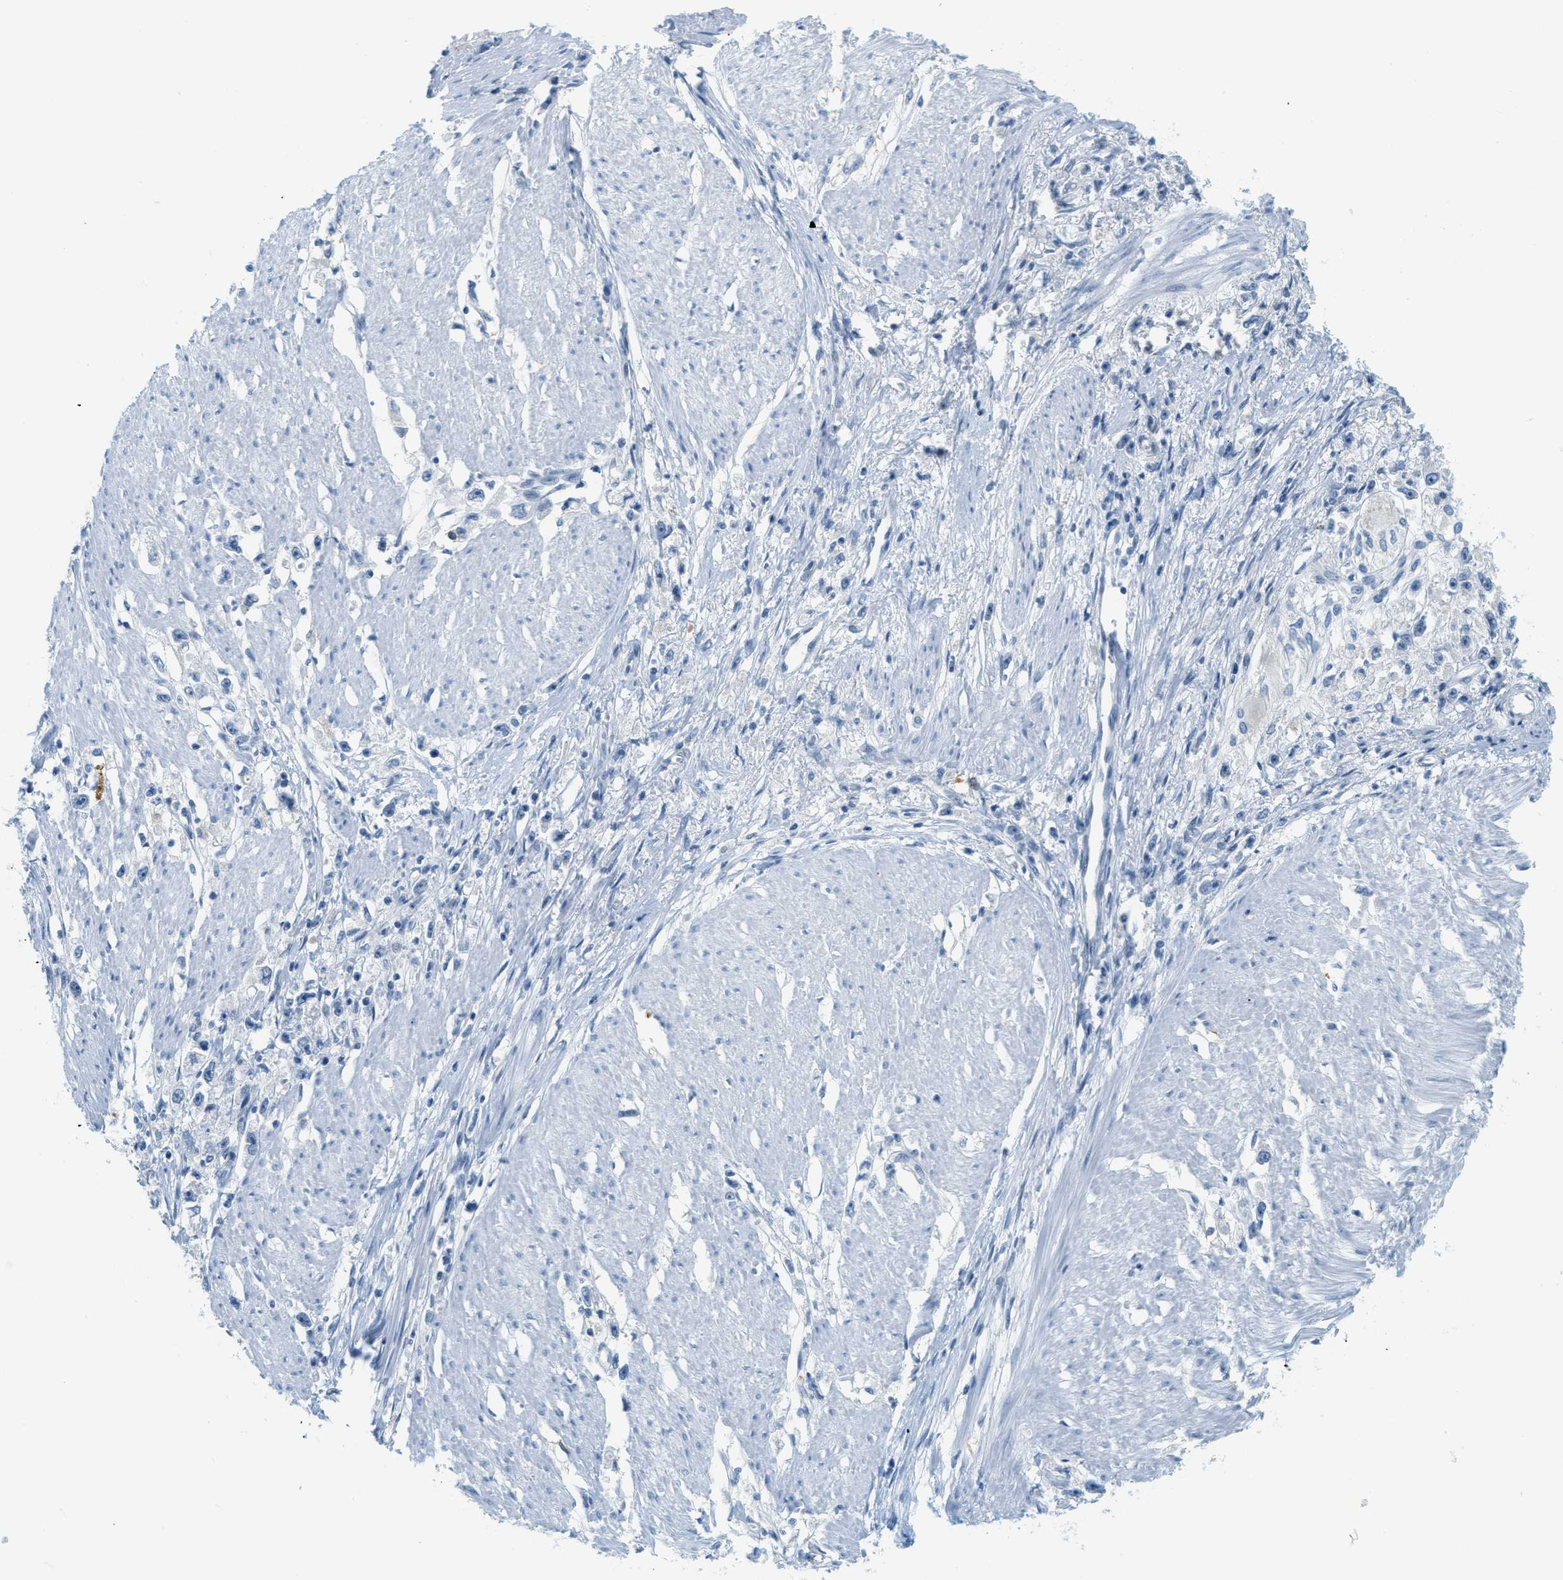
{"staining": {"intensity": "negative", "quantity": "none", "location": "none"}, "tissue": "stomach cancer", "cell_type": "Tumor cells", "image_type": "cancer", "snomed": [{"axis": "morphology", "description": "Adenocarcinoma, NOS"}, {"axis": "topography", "description": "Stomach"}], "caption": "A high-resolution photomicrograph shows immunohistochemistry (IHC) staining of stomach cancer (adenocarcinoma), which displays no significant expression in tumor cells.", "gene": "CYP4X1", "patient": {"sex": "female", "age": 59}}